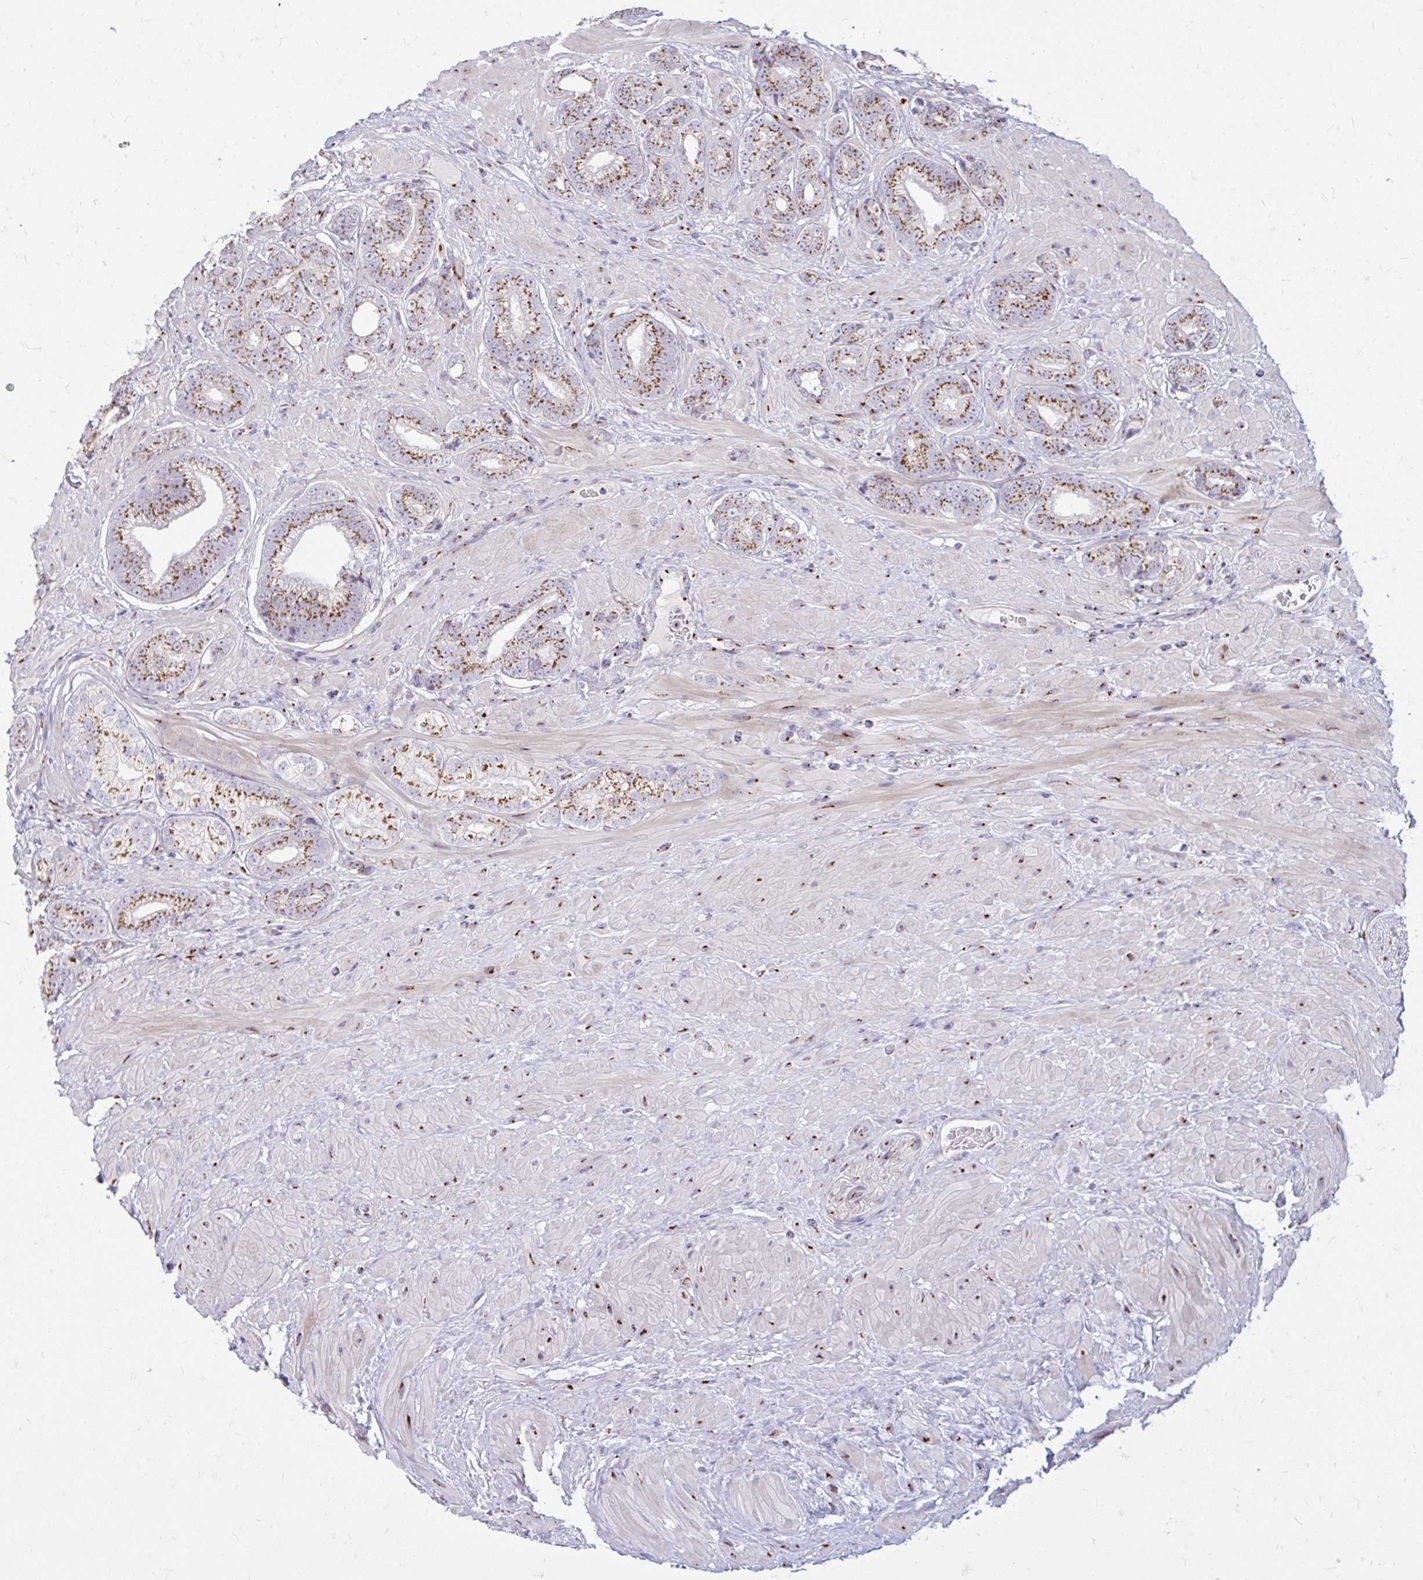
{"staining": {"intensity": "strong", "quantity": ">75%", "location": "cytoplasmic/membranous"}, "tissue": "prostate cancer", "cell_type": "Tumor cells", "image_type": "cancer", "snomed": [{"axis": "morphology", "description": "Adenocarcinoma, Low grade"}, {"axis": "topography", "description": "Prostate"}], "caption": "The image demonstrates a brown stain indicating the presence of a protein in the cytoplasmic/membranous of tumor cells in prostate adenocarcinoma (low-grade).", "gene": "RAB6B", "patient": {"sex": "male", "age": 61}}